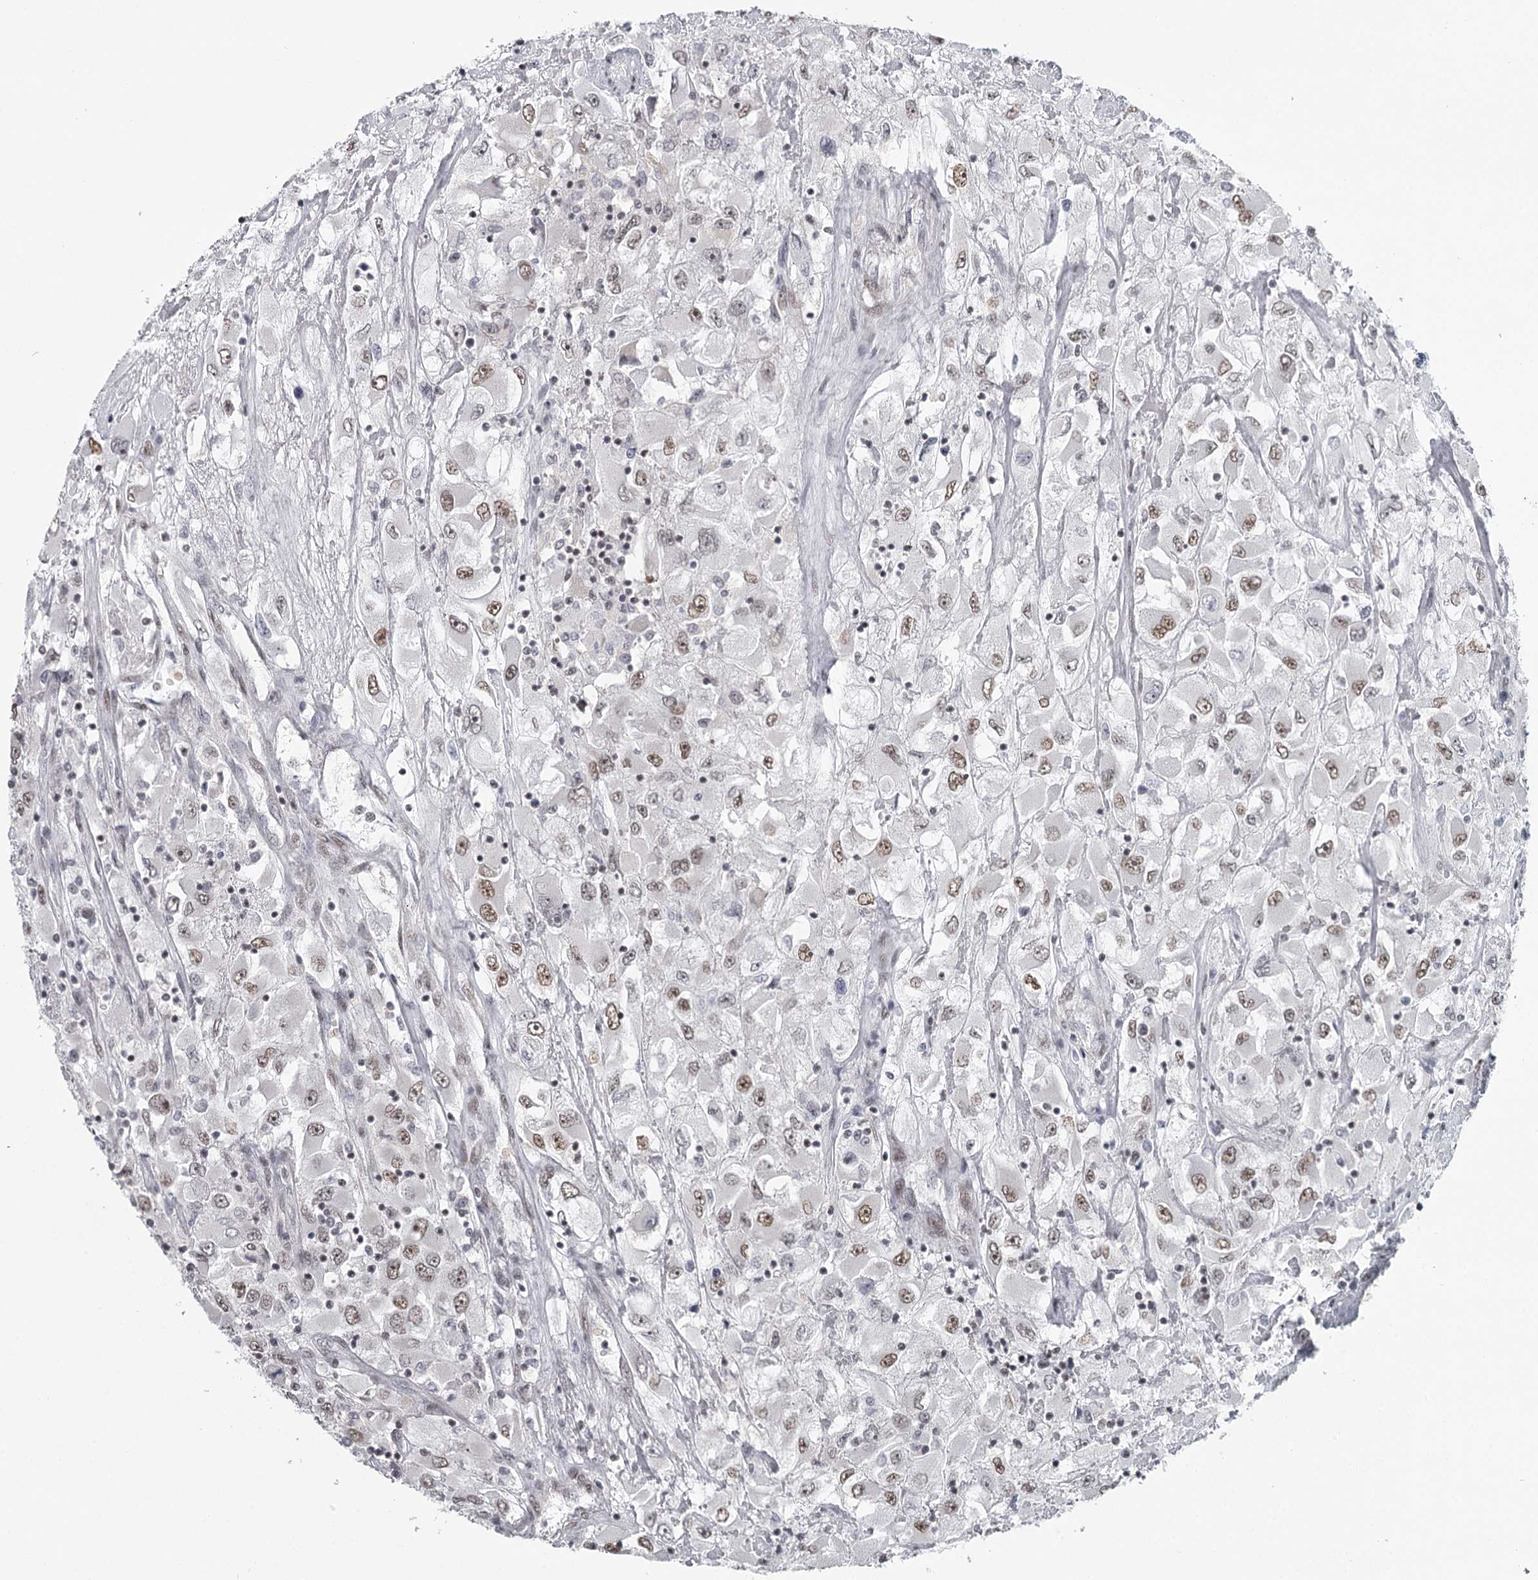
{"staining": {"intensity": "moderate", "quantity": "25%-75%", "location": "nuclear"}, "tissue": "renal cancer", "cell_type": "Tumor cells", "image_type": "cancer", "snomed": [{"axis": "morphology", "description": "Adenocarcinoma, NOS"}, {"axis": "topography", "description": "Kidney"}], "caption": "Protein staining by IHC shows moderate nuclear positivity in approximately 25%-75% of tumor cells in adenocarcinoma (renal). (brown staining indicates protein expression, while blue staining denotes nuclei).", "gene": "FAM13C", "patient": {"sex": "female", "age": 52}}